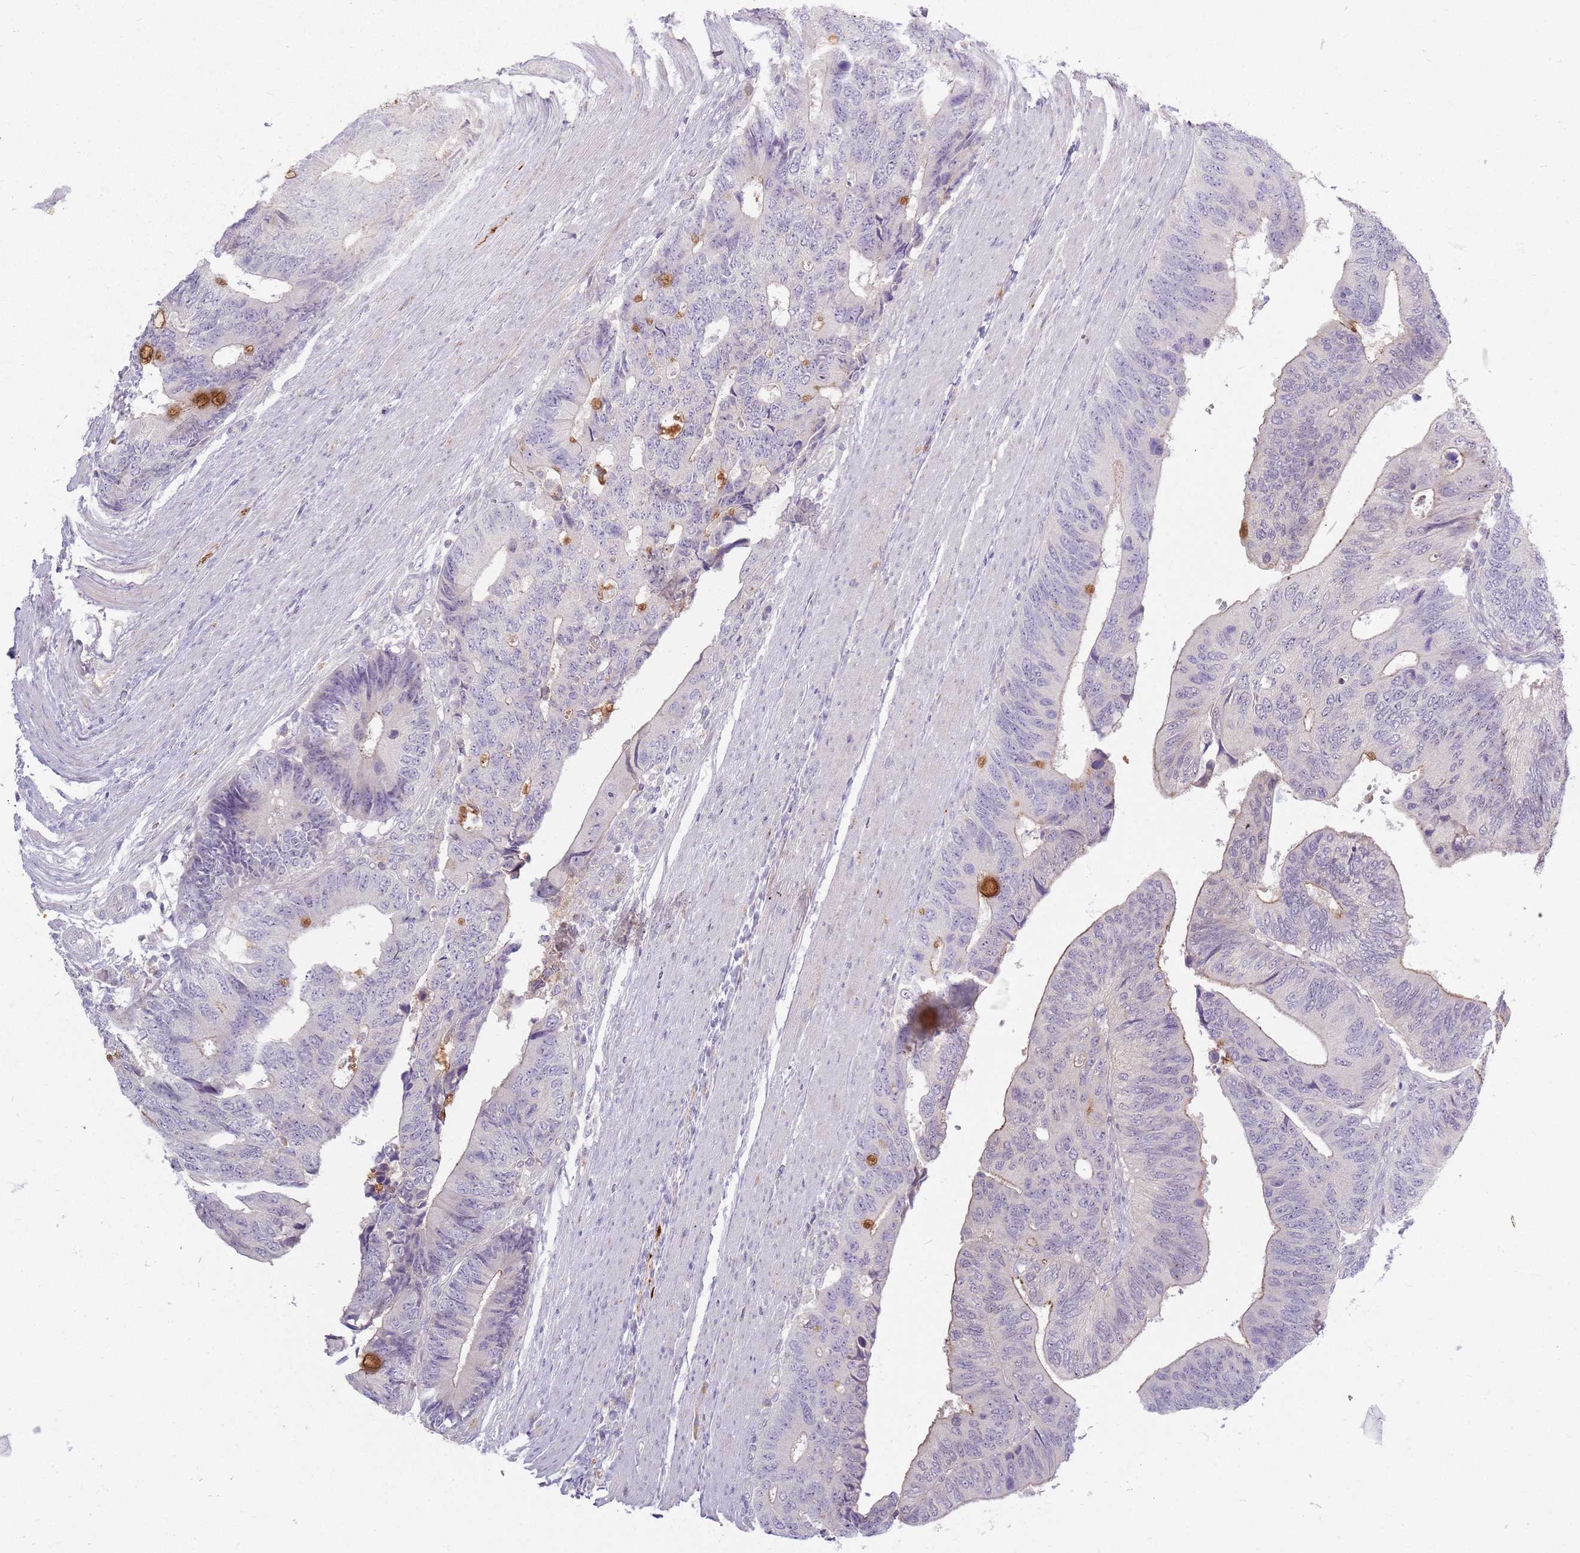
{"staining": {"intensity": "strong", "quantity": "<25%", "location": "cytoplasmic/membranous"}, "tissue": "colorectal cancer", "cell_type": "Tumor cells", "image_type": "cancer", "snomed": [{"axis": "morphology", "description": "Adenocarcinoma, NOS"}, {"axis": "topography", "description": "Colon"}], "caption": "The image reveals immunohistochemical staining of colorectal adenocarcinoma. There is strong cytoplasmic/membranous positivity is appreciated in about <25% of tumor cells.", "gene": "ZDHHC2", "patient": {"sex": "male", "age": 87}}